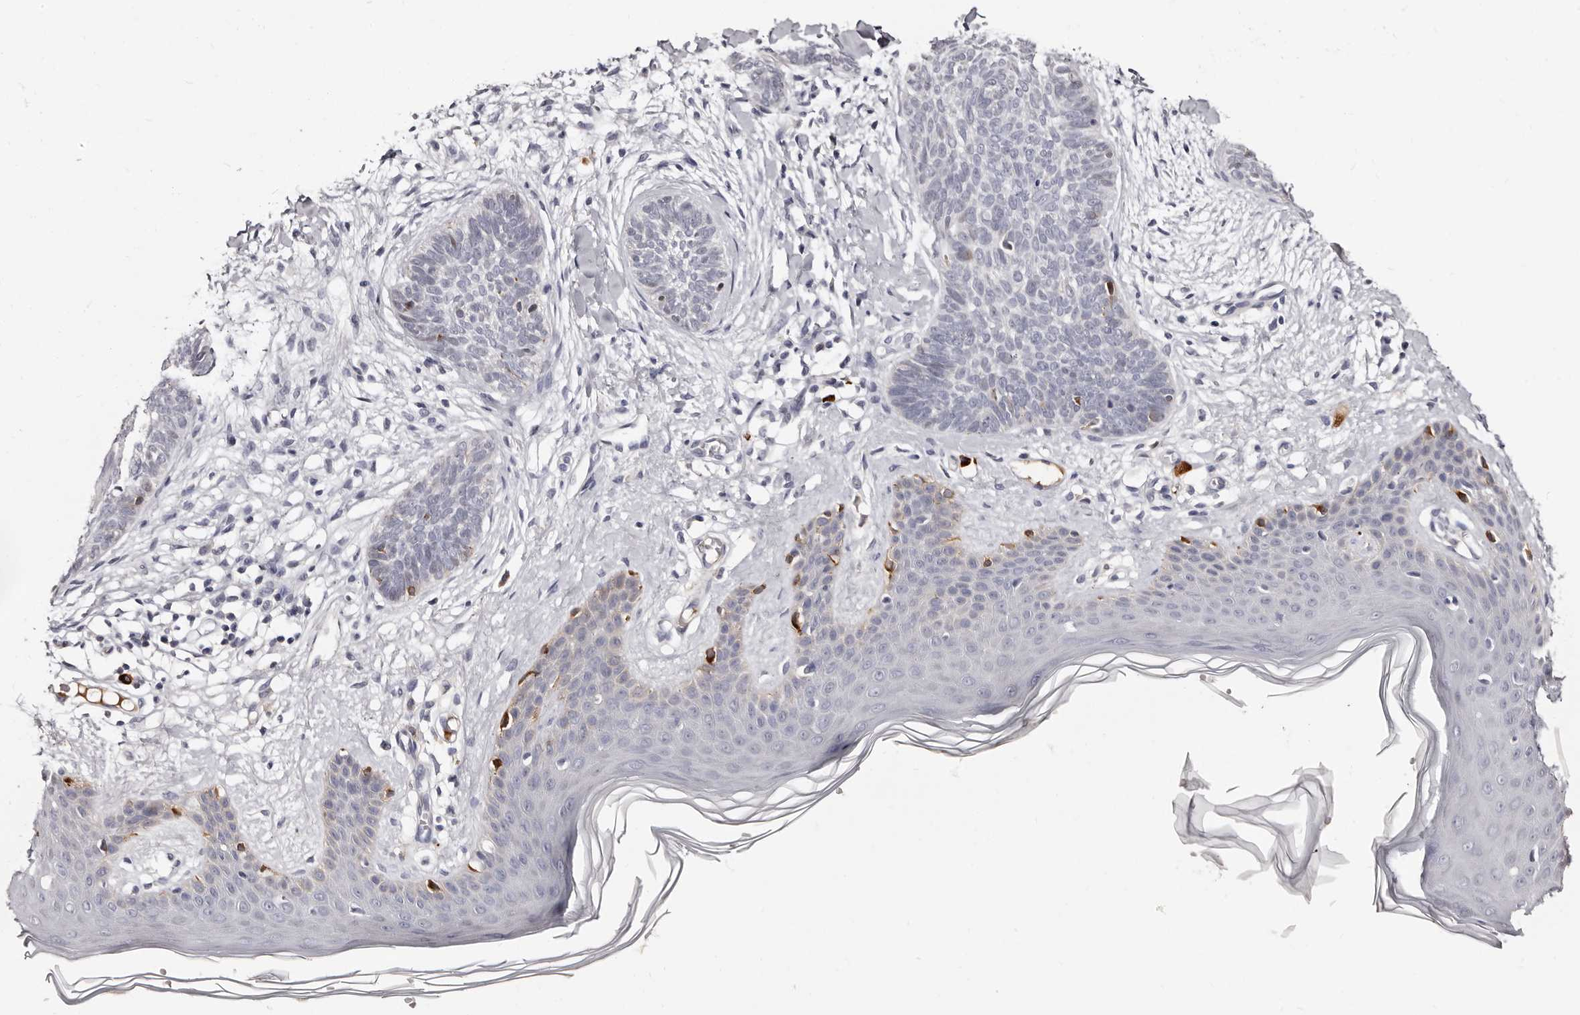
{"staining": {"intensity": "negative", "quantity": "none", "location": "none"}, "tissue": "skin cancer", "cell_type": "Tumor cells", "image_type": "cancer", "snomed": [{"axis": "morphology", "description": "Basal cell carcinoma"}, {"axis": "topography", "description": "Skin"}], "caption": "A photomicrograph of human basal cell carcinoma (skin) is negative for staining in tumor cells. (Brightfield microscopy of DAB (3,3'-diaminobenzidine) immunohistochemistry (IHC) at high magnification).", "gene": "TBC1D22B", "patient": {"sex": "female", "age": 59}}